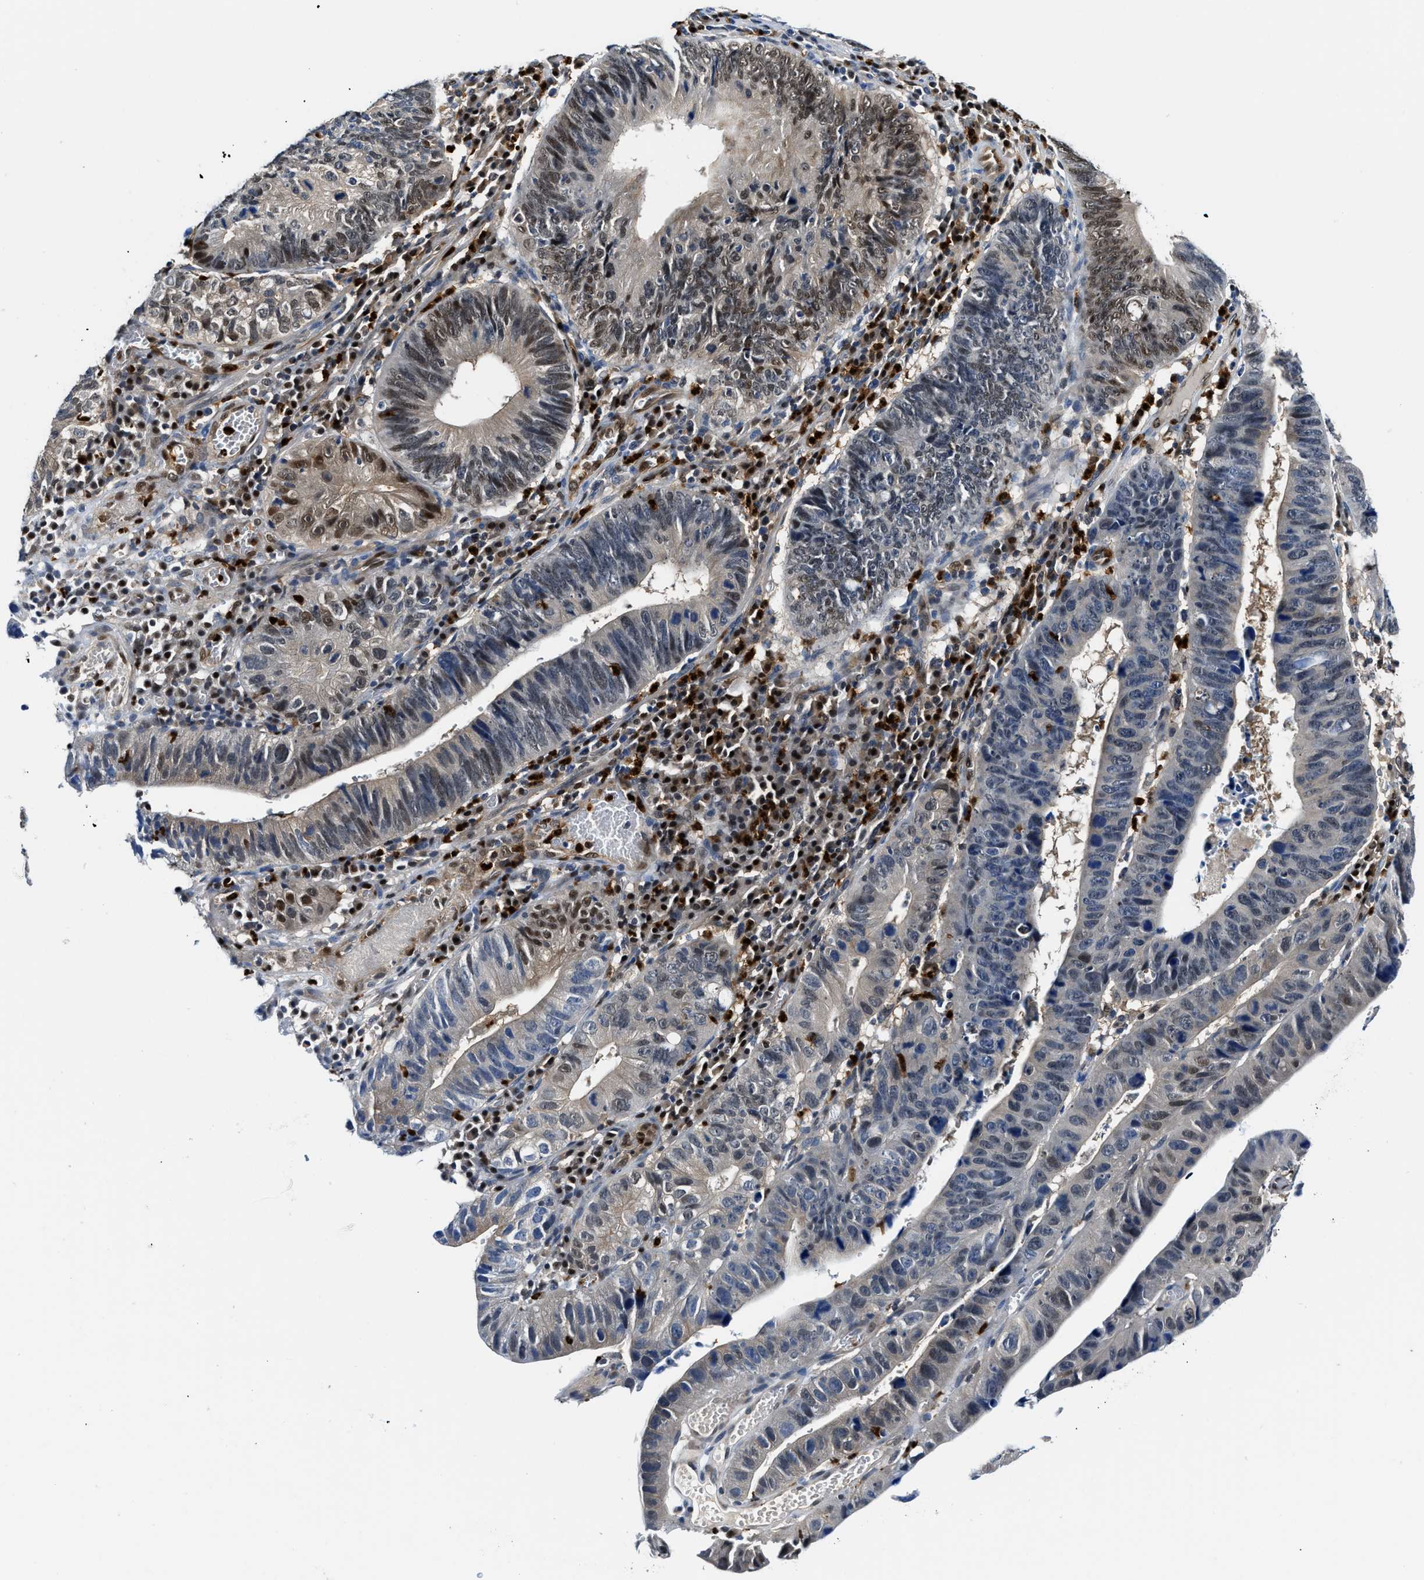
{"staining": {"intensity": "moderate", "quantity": "<25%", "location": "nuclear"}, "tissue": "stomach cancer", "cell_type": "Tumor cells", "image_type": "cancer", "snomed": [{"axis": "morphology", "description": "Adenocarcinoma, NOS"}, {"axis": "topography", "description": "Stomach"}], "caption": "Moderate nuclear protein expression is identified in about <25% of tumor cells in adenocarcinoma (stomach). Using DAB (3,3'-diaminobenzidine) (brown) and hematoxylin (blue) stains, captured at high magnification using brightfield microscopy.", "gene": "LTA4H", "patient": {"sex": "male", "age": 59}}